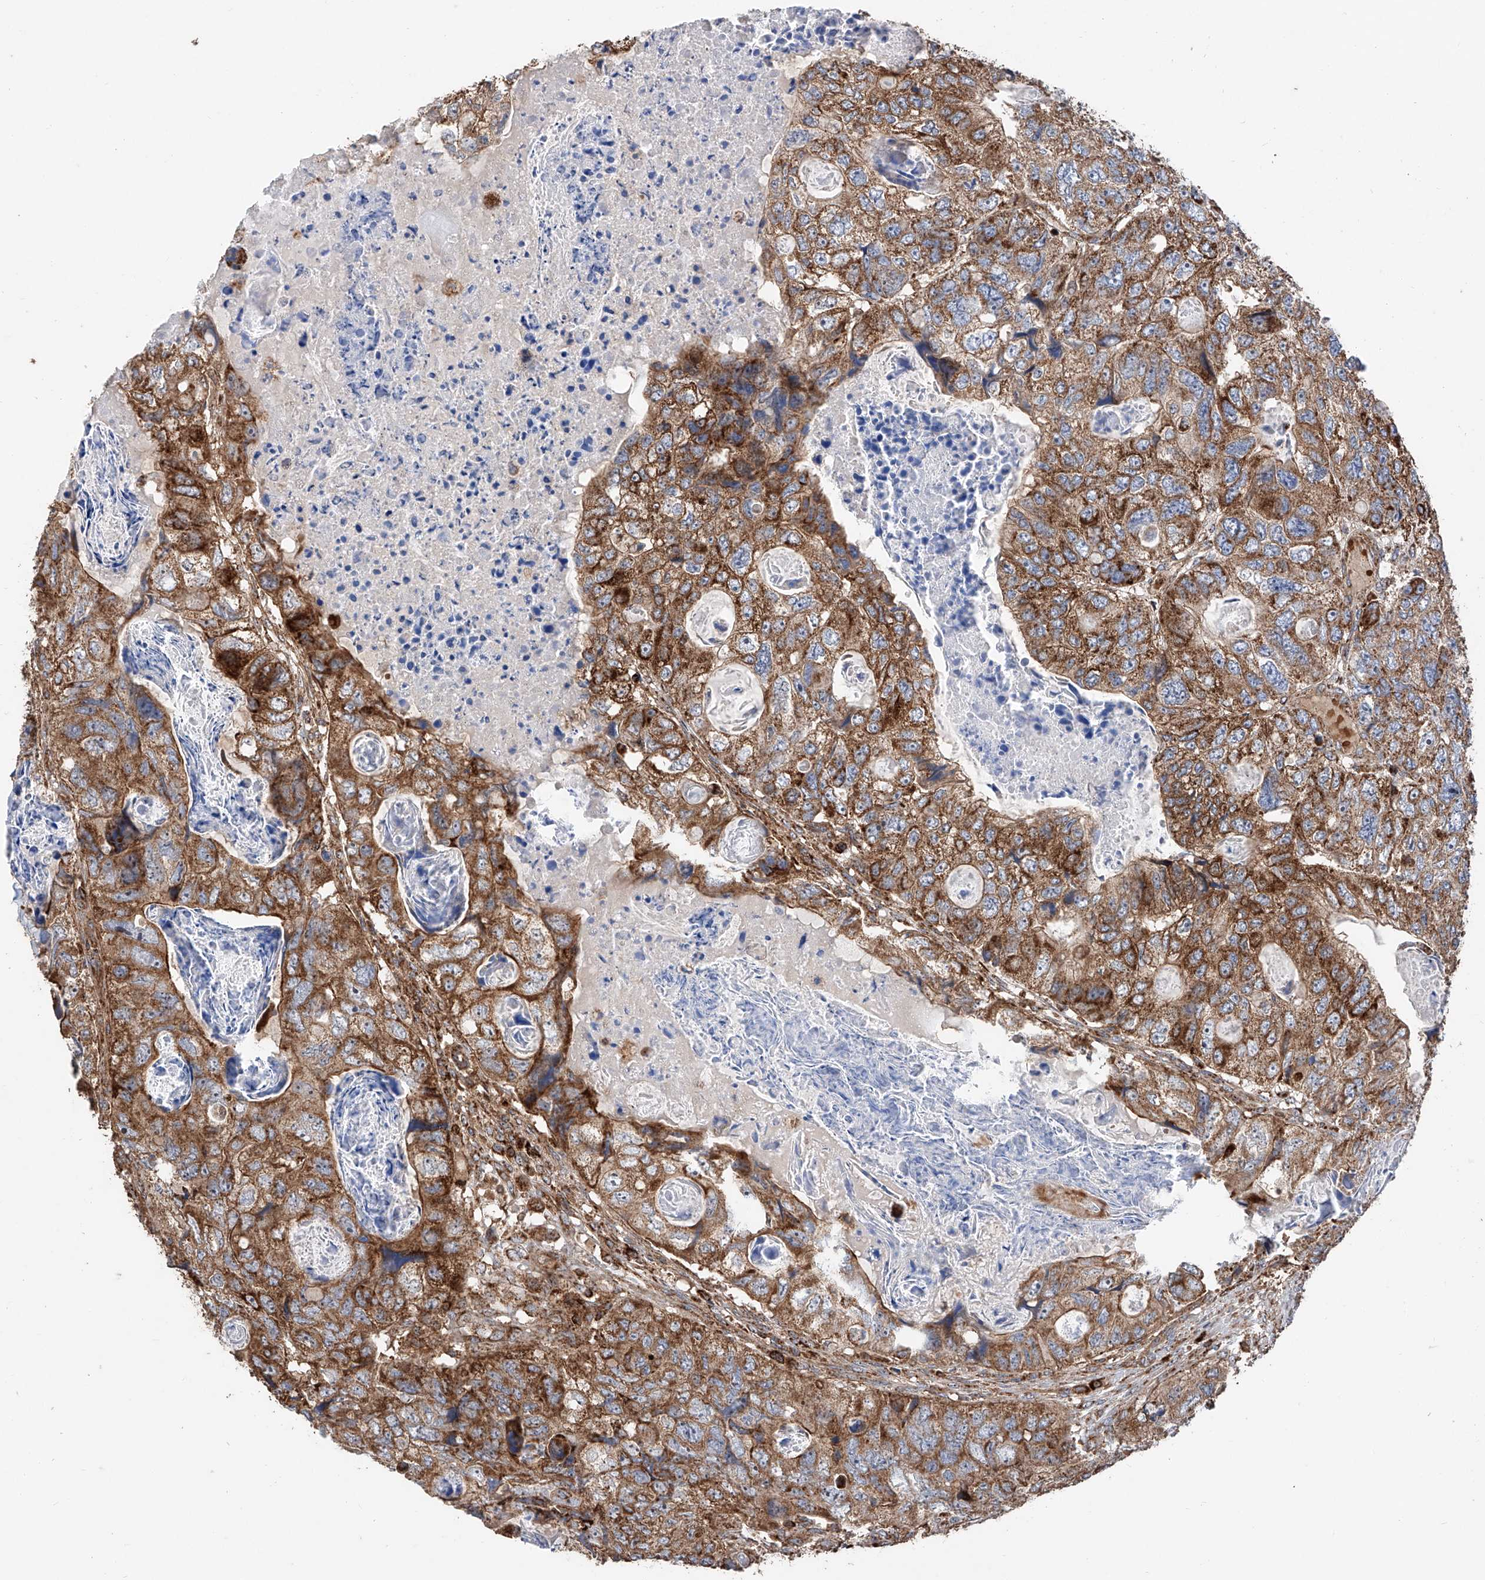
{"staining": {"intensity": "moderate", "quantity": ">75%", "location": "cytoplasmic/membranous"}, "tissue": "colorectal cancer", "cell_type": "Tumor cells", "image_type": "cancer", "snomed": [{"axis": "morphology", "description": "Adenocarcinoma, NOS"}, {"axis": "topography", "description": "Rectum"}], "caption": "Protein expression analysis of human colorectal adenocarcinoma reveals moderate cytoplasmic/membranous positivity in approximately >75% of tumor cells.", "gene": "PISD", "patient": {"sex": "male", "age": 59}}